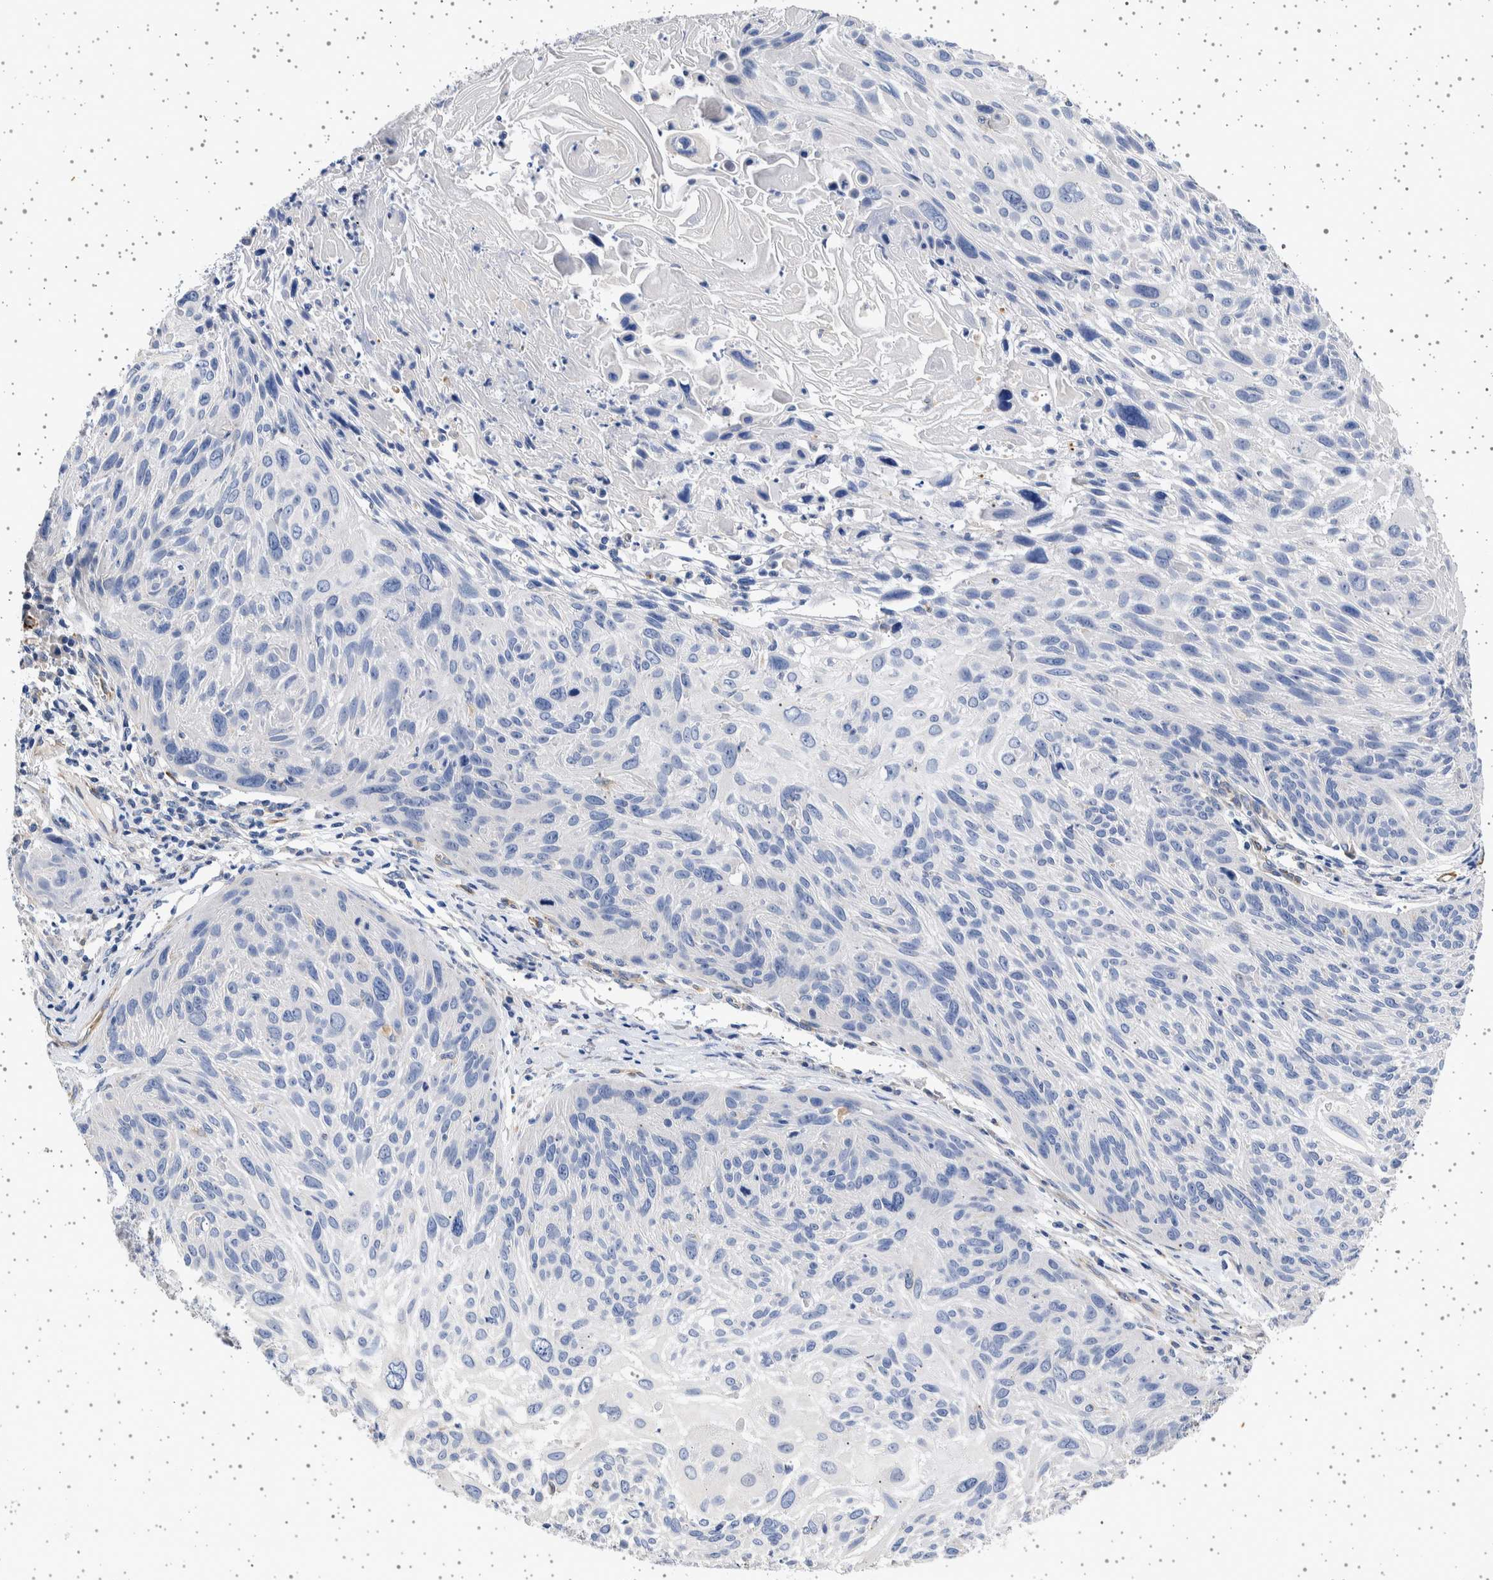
{"staining": {"intensity": "negative", "quantity": "none", "location": "none"}, "tissue": "cervical cancer", "cell_type": "Tumor cells", "image_type": "cancer", "snomed": [{"axis": "morphology", "description": "Squamous cell carcinoma, NOS"}, {"axis": "topography", "description": "Cervix"}], "caption": "A photomicrograph of squamous cell carcinoma (cervical) stained for a protein shows no brown staining in tumor cells. (DAB (3,3'-diaminobenzidine) IHC visualized using brightfield microscopy, high magnification).", "gene": "SEPTIN4", "patient": {"sex": "female", "age": 51}}